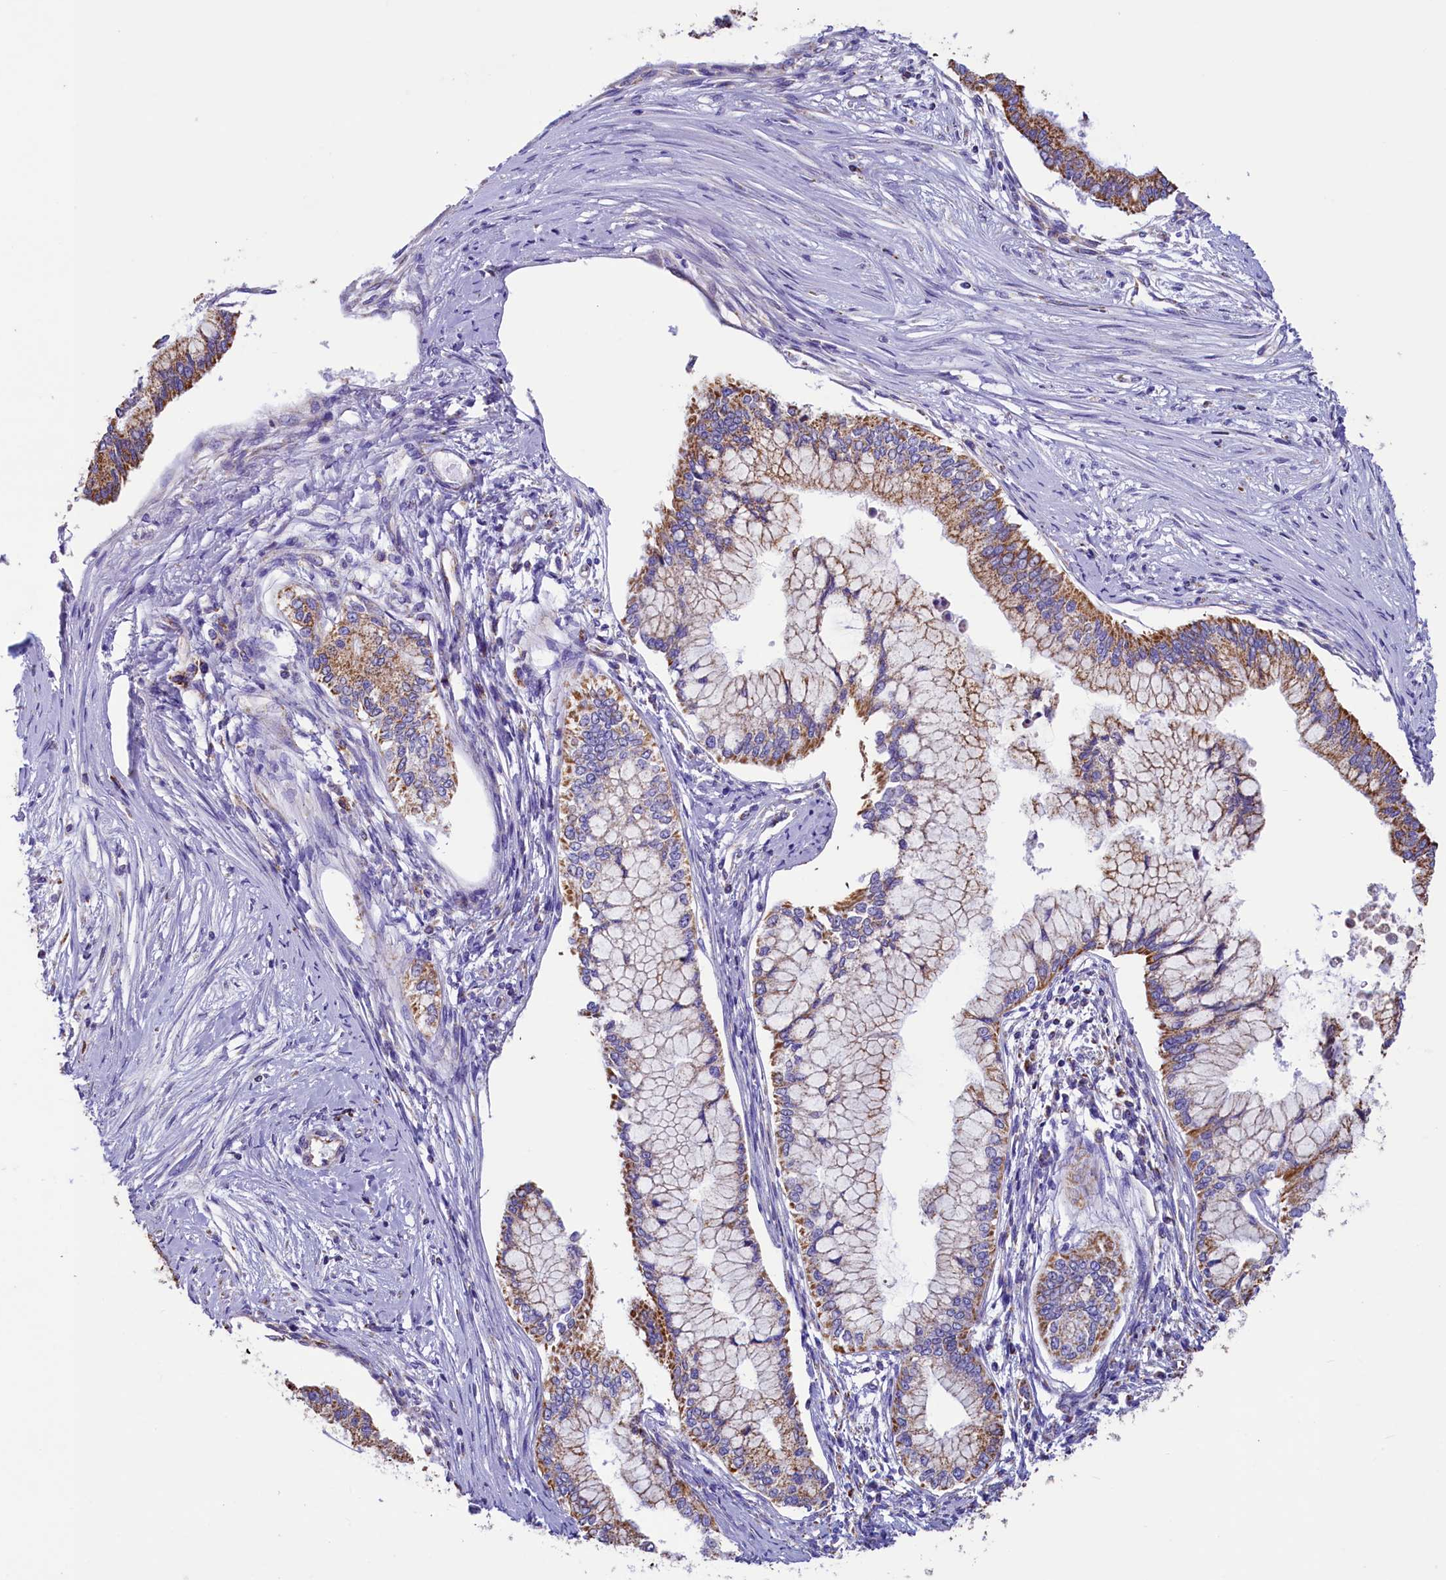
{"staining": {"intensity": "moderate", "quantity": "25%-75%", "location": "cytoplasmic/membranous"}, "tissue": "pancreatic cancer", "cell_type": "Tumor cells", "image_type": "cancer", "snomed": [{"axis": "morphology", "description": "Adenocarcinoma, NOS"}, {"axis": "topography", "description": "Pancreas"}], "caption": "This is an image of immunohistochemistry (IHC) staining of pancreatic adenocarcinoma, which shows moderate staining in the cytoplasmic/membranous of tumor cells.", "gene": "IDH3A", "patient": {"sex": "male", "age": 46}}